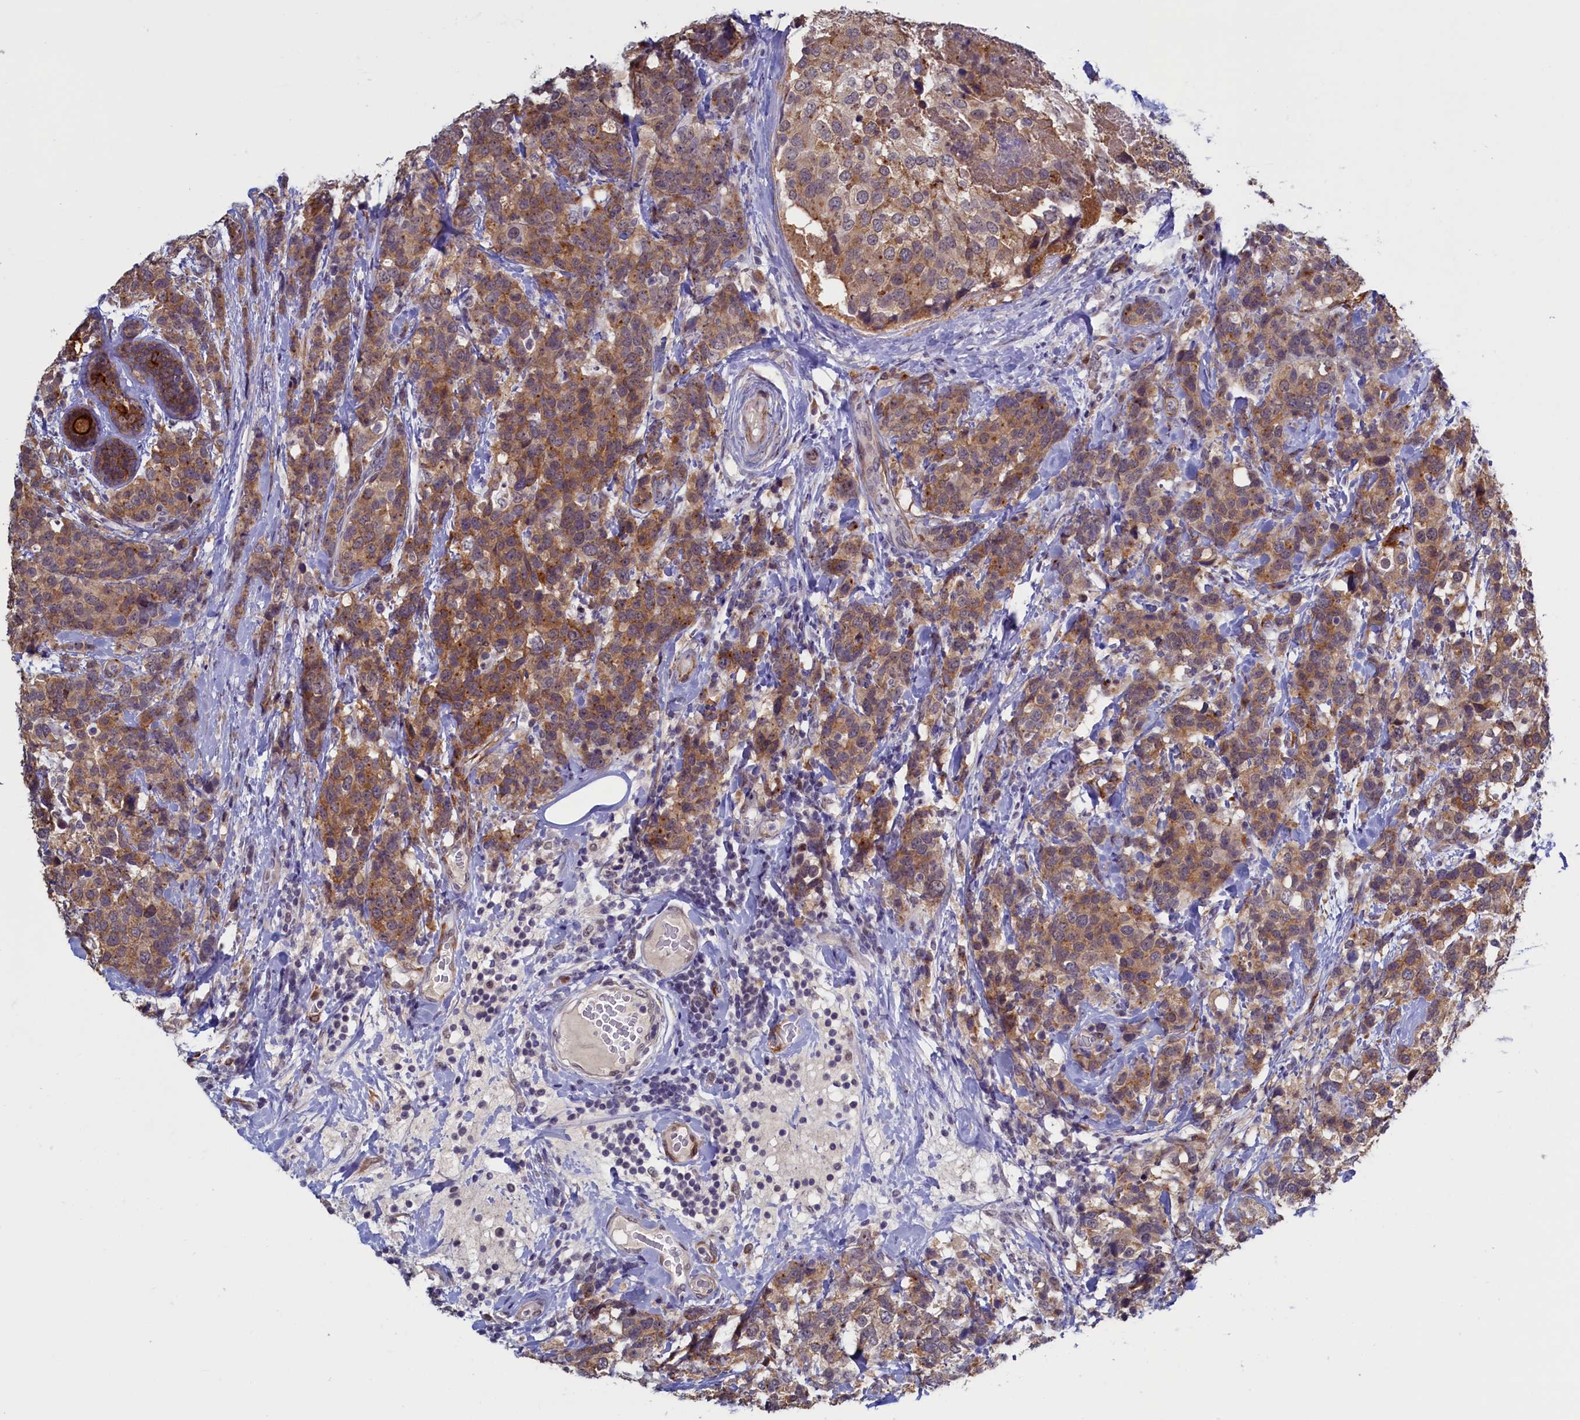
{"staining": {"intensity": "moderate", "quantity": ">75%", "location": "cytoplasmic/membranous"}, "tissue": "breast cancer", "cell_type": "Tumor cells", "image_type": "cancer", "snomed": [{"axis": "morphology", "description": "Lobular carcinoma"}, {"axis": "topography", "description": "Breast"}], "caption": "Tumor cells exhibit moderate cytoplasmic/membranous staining in about >75% of cells in breast lobular carcinoma.", "gene": "PACSIN3", "patient": {"sex": "female", "age": 59}}